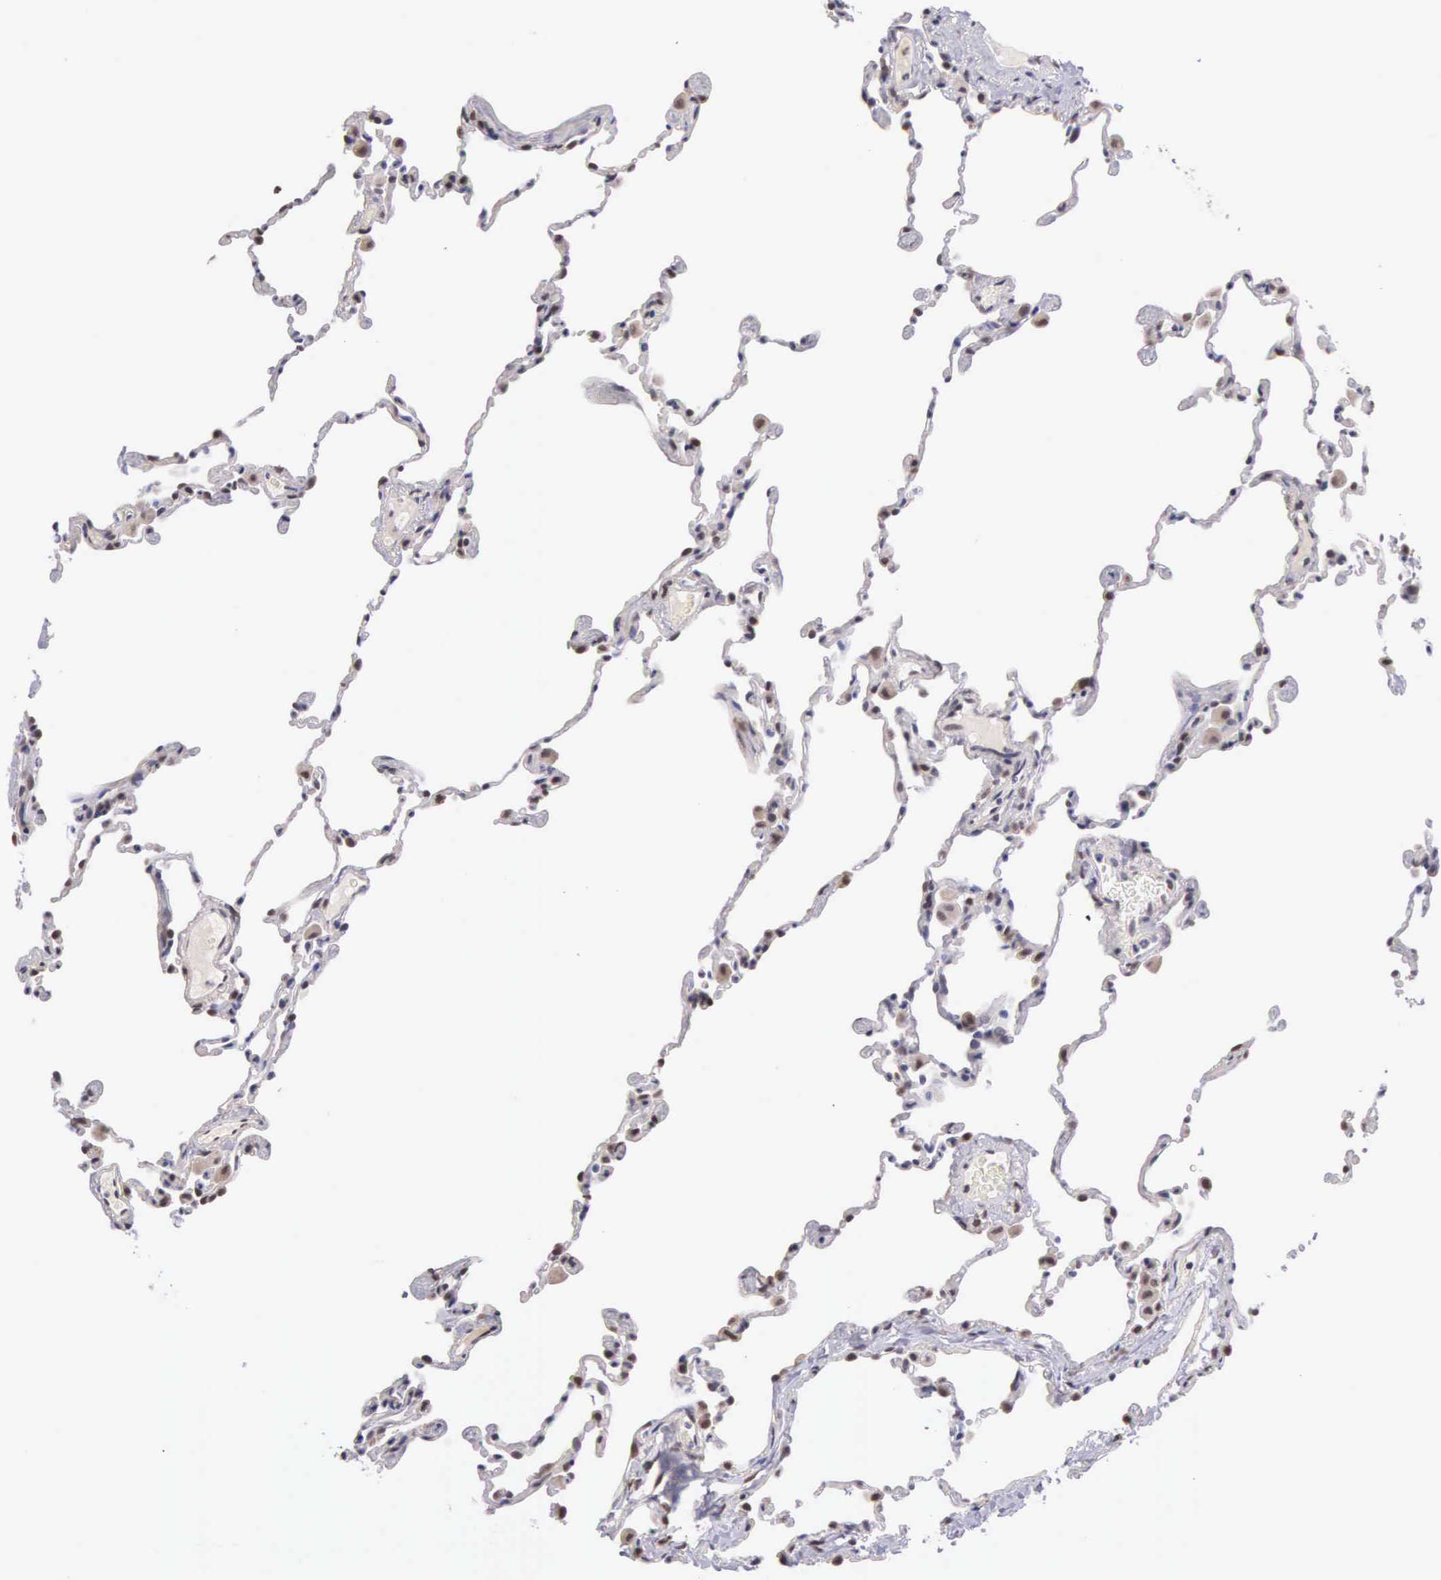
{"staining": {"intensity": "moderate", "quantity": "25%-75%", "location": "nuclear"}, "tissue": "lung", "cell_type": "Alveolar cells", "image_type": "normal", "snomed": [{"axis": "morphology", "description": "Normal tissue, NOS"}, {"axis": "topography", "description": "Lung"}], "caption": "This histopathology image reveals normal lung stained with immunohistochemistry (IHC) to label a protein in brown. The nuclear of alveolar cells show moderate positivity for the protein. Nuclei are counter-stained blue.", "gene": "HMGXB4", "patient": {"sex": "female", "age": 61}}